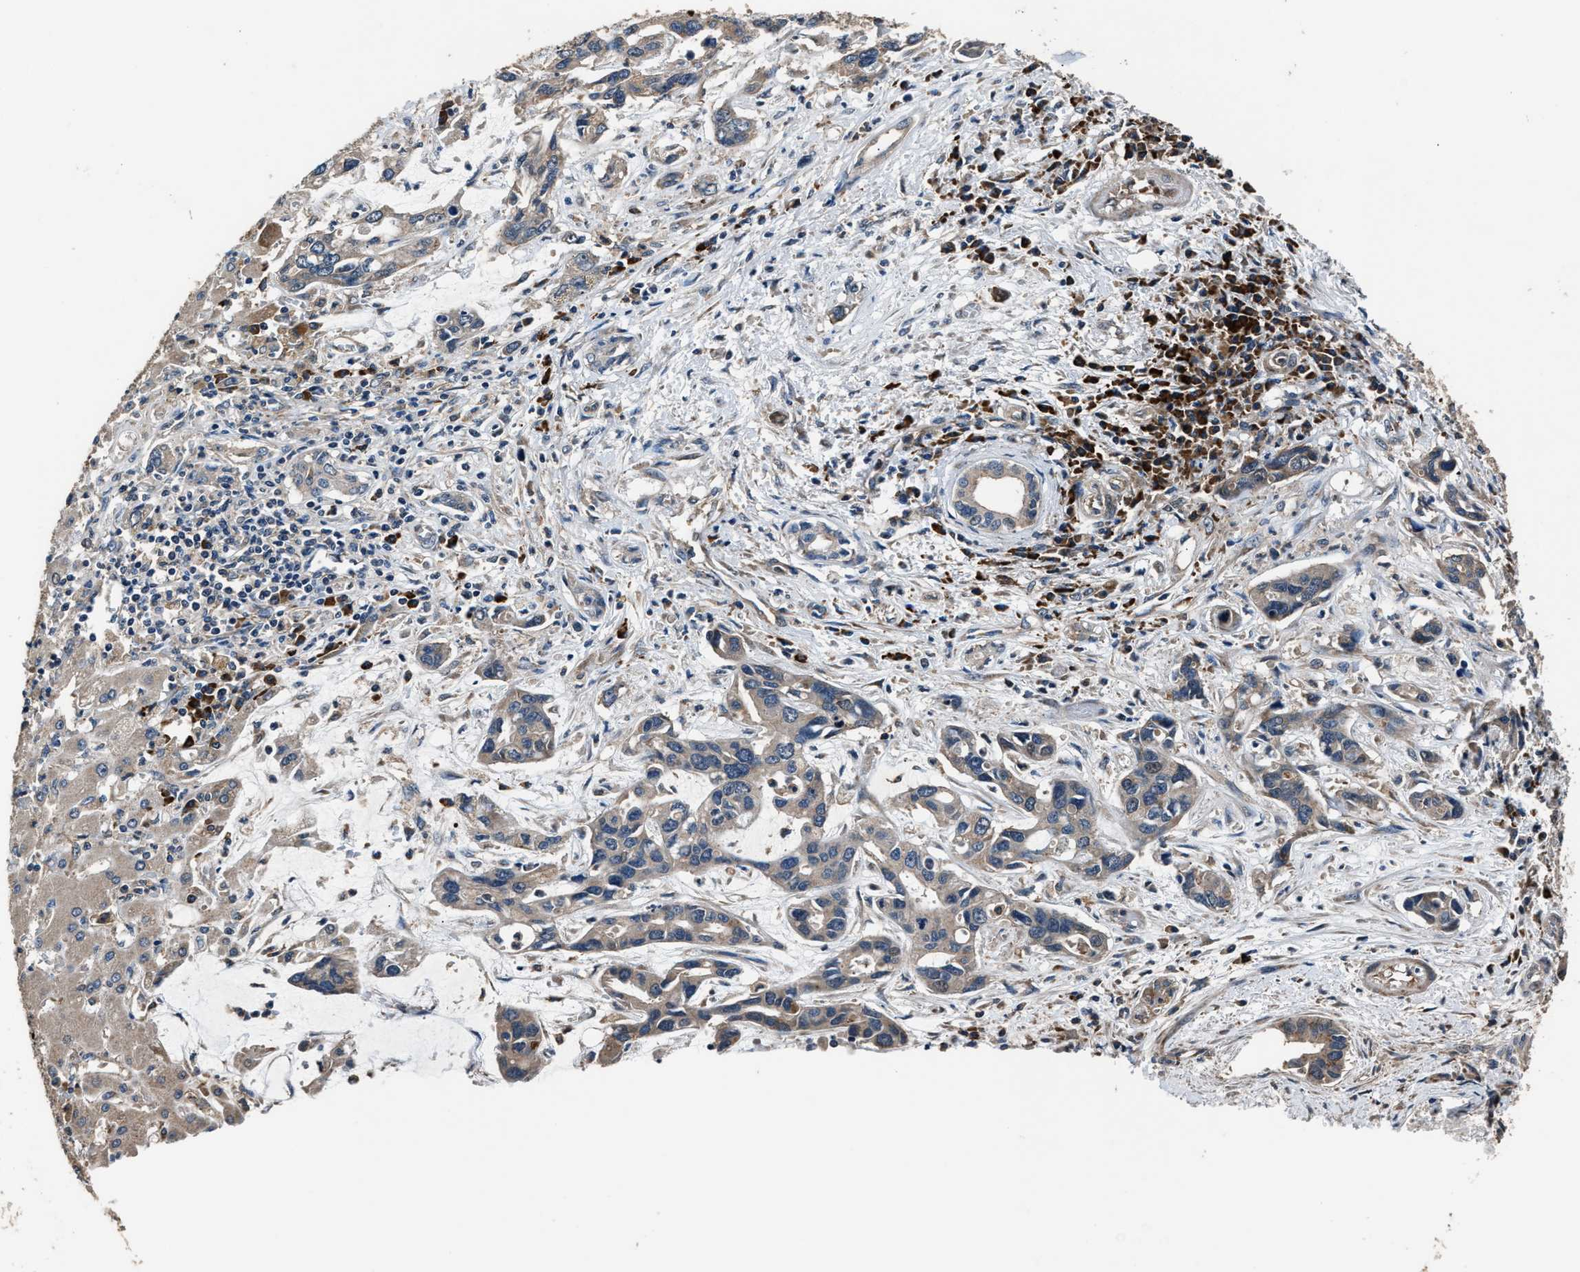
{"staining": {"intensity": "moderate", "quantity": "<25%", "location": "cytoplasmic/membranous"}, "tissue": "liver cancer", "cell_type": "Tumor cells", "image_type": "cancer", "snomed": [{"axis": "morphology", "description": "Cholangiocarcinoma"}, {"axis": "topography", "description": "Liver"}], "caption": "There is low levels of moderate cytoplasmic/membranous positivity in tumor cells of liver cancer (cholangiocarcinoma), as demonstrated by immunohistochemical staining (brown color).", "gene": "IMPDH2", "patient": {"sex": "female", "age": 65}}